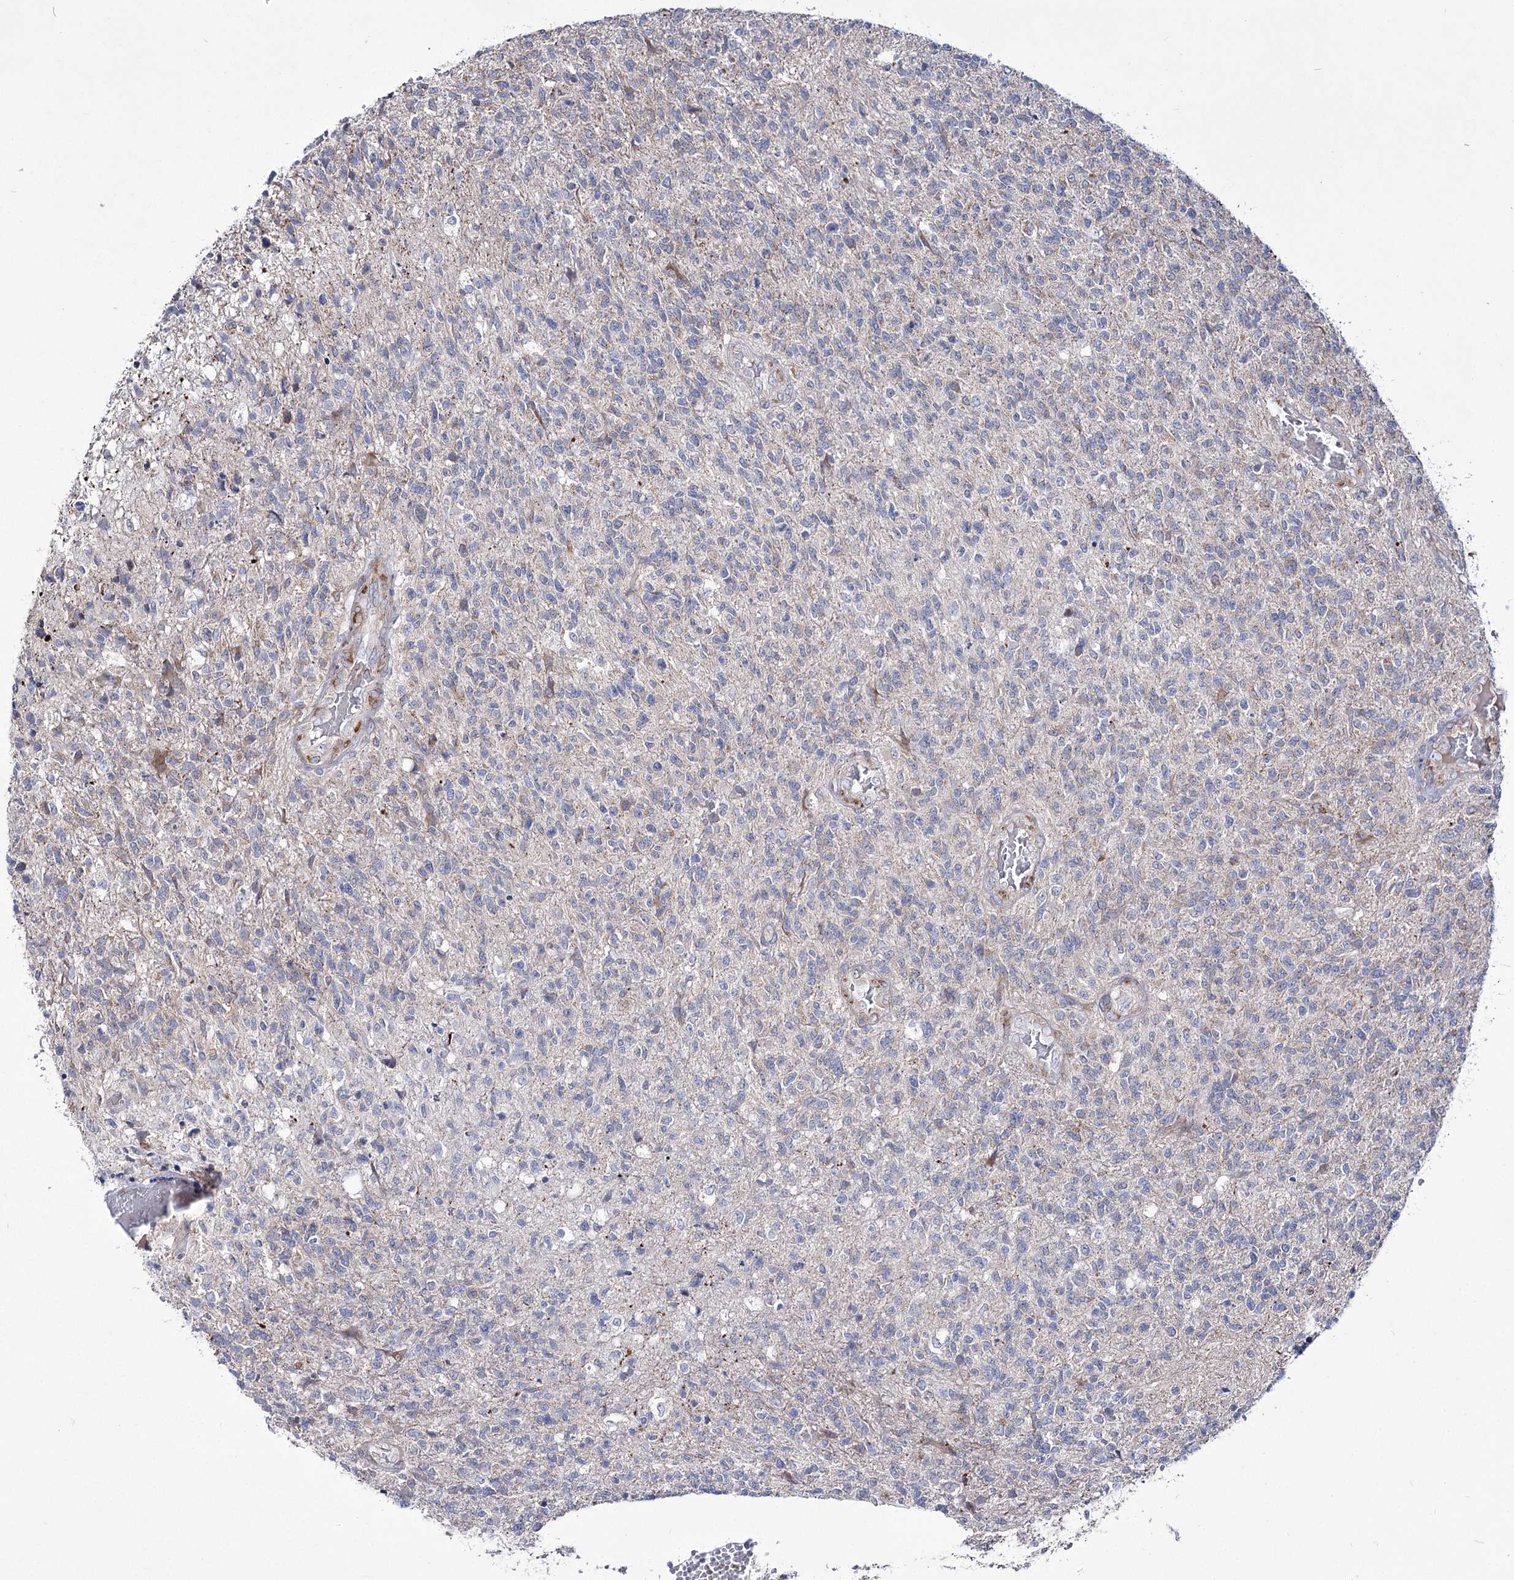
{"staining": {"intensity": "negative", "quantity": "none", "location": "none"}, "tissue": "glioma", "cell_type": "Tumor cells", "image_type": "cancer", "snomed": [{"axis": "morphology", "description": "Glioma, malignant, High grade"}, {"axis": "topography", "description": "Brain"}], "caption": "High magnification brightfield microscopy of glioma stained with DAB (brown) and counterstained with hematoxylin (blue): tumor cells show no significant expression. (Stains: DAB (3,3'-diaminobenzidine) IHC with hematoxylin counter stain, Microscopy: brightfield microscopy at high magnification).", "gene": "OSBPL5", "patient": {"sex": "male", "age": 56}}